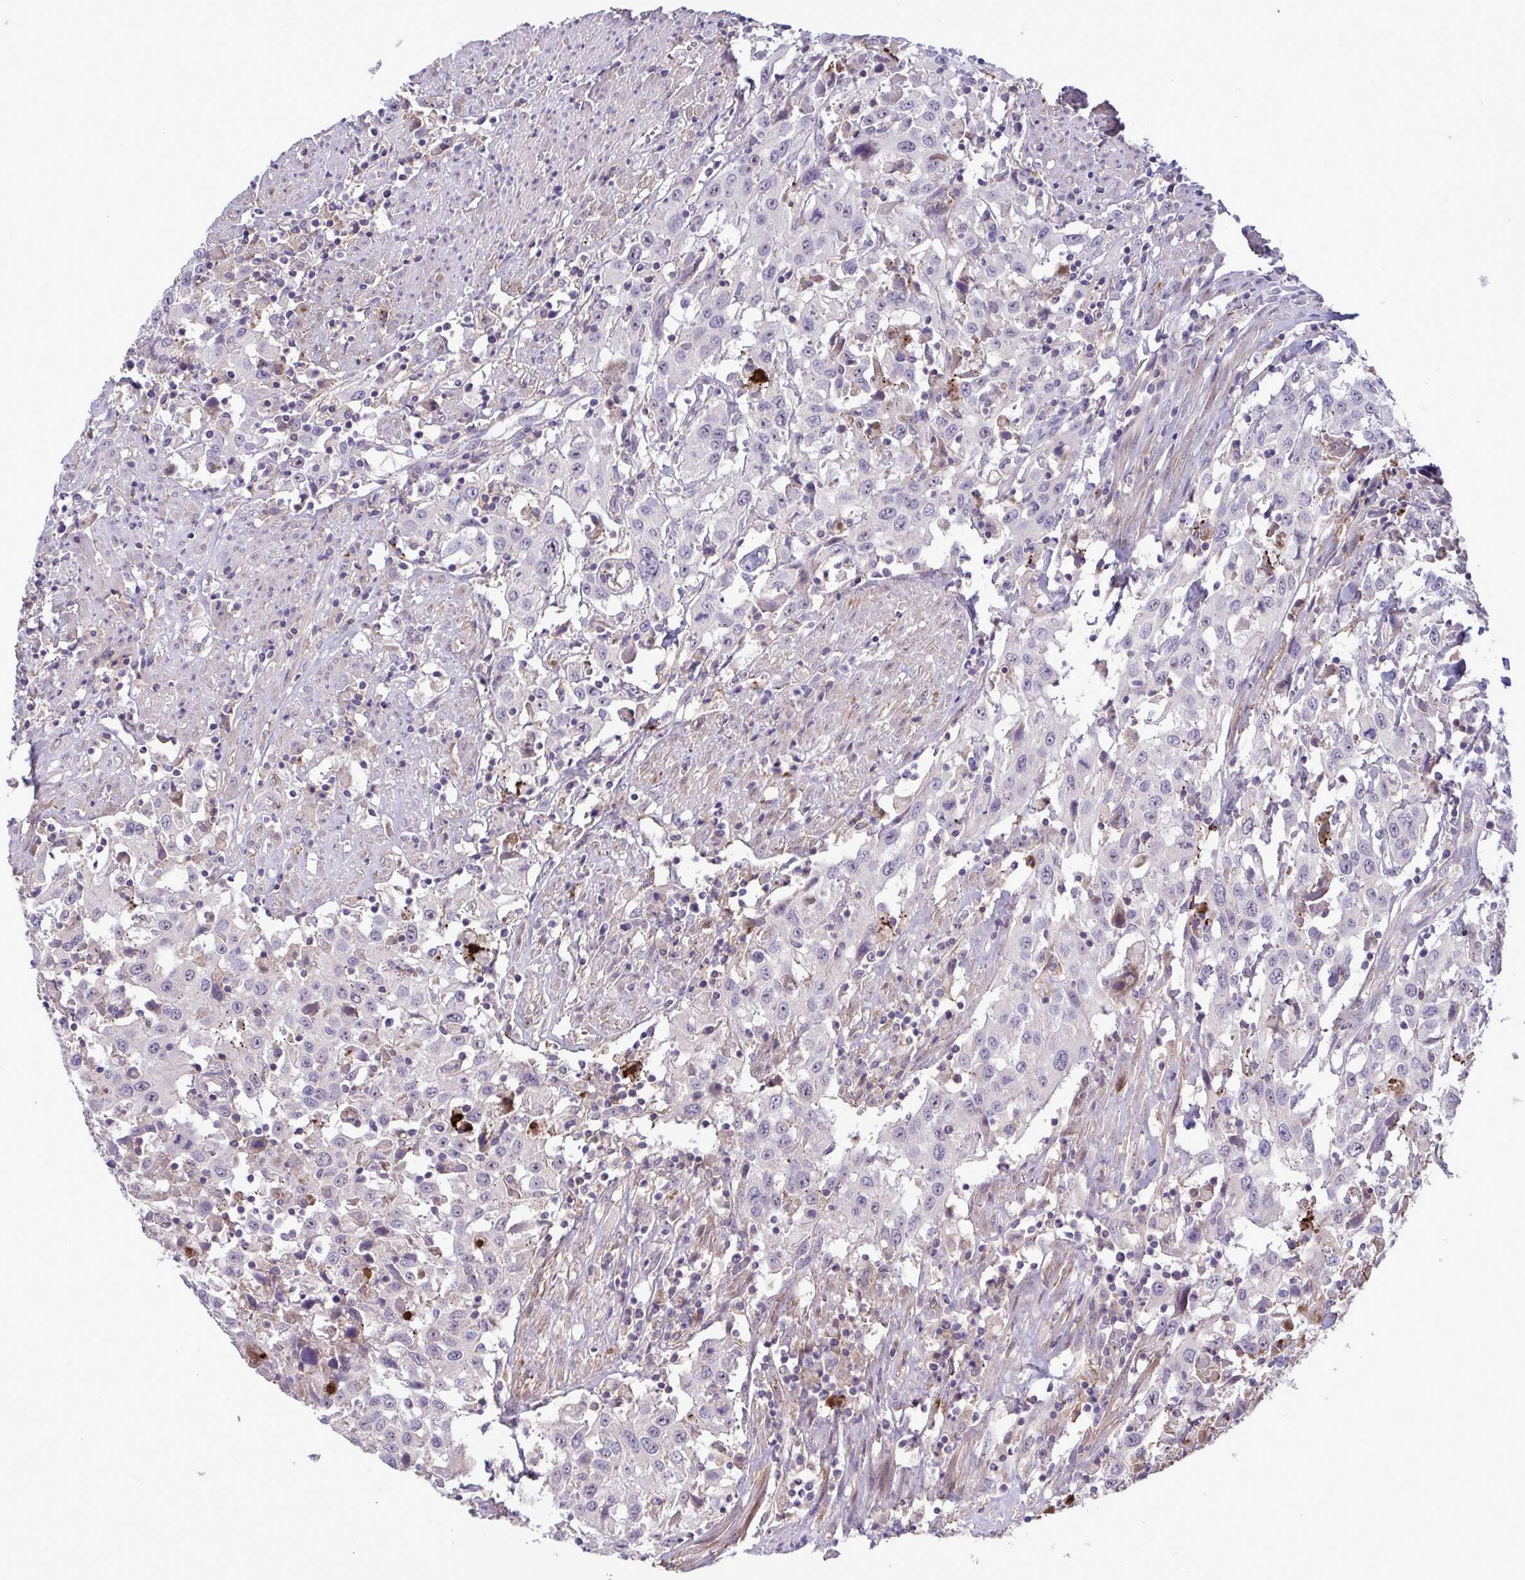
{"staining": {"intensity": "negative", "quantity": "none", "location": "none"}, "tissue": "urothelial cancer", "cell_type": "Tumor cells", "image_type": "cancer", "snomed": [{"axis": "morphology", "description": "Urothelial carcinoma, High grade"}, {"axis": "topography", "description": "Urinary bladder"}], "caption": "High magnification brightfield microscopy of urothelial cancer stained with DAB (3,3'-diaminobenzidine) (brown) and counterstained with hematoxylin (blue): tumor cells show no significant positivity.", "gene": "CD101", "patient": {"sex": "male", "age": 61}}